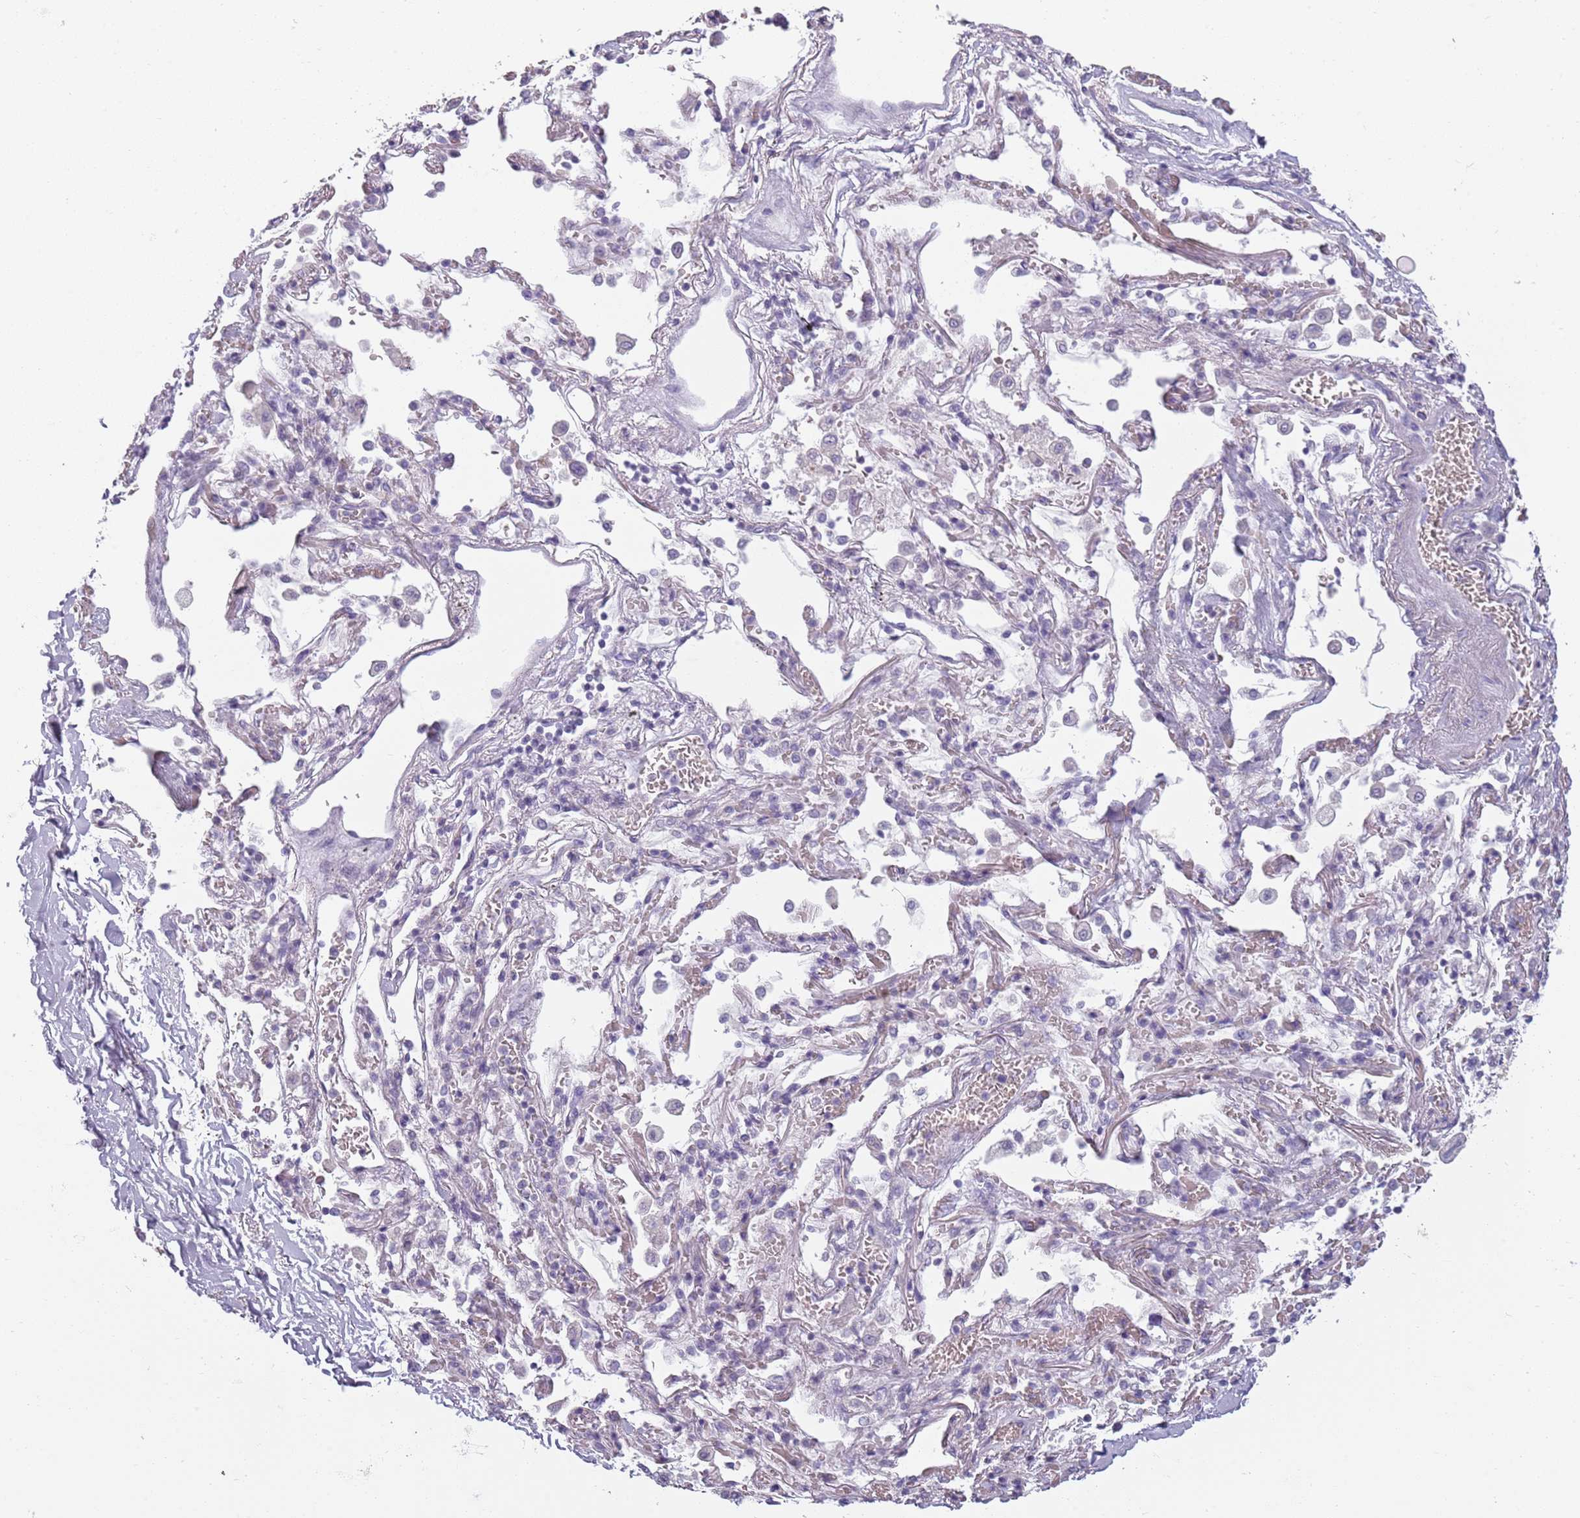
{"staining": {"intensity": "negative", "quantity": "none", "location": "none"}, "tissue": "adipose tissue", "cell_type": "Adipocytes", "image_type": "normal", "snomed": [{"axis": "morphology", "description": "Normal tissue, NOS"}, {"axis": "topography", "description": "Cartilage tissue"}], "caption": "Protein analysis of unremarkable adipose tissue demonstrates no significant positivity in adipocytes. (DAB (3,3'-diaminobenzidine) immunohistochemistry visualized using brightfield microscopy, high magnification).", "gene": "PIEZO1", "patient": {"sex": "male", "age": 73}}